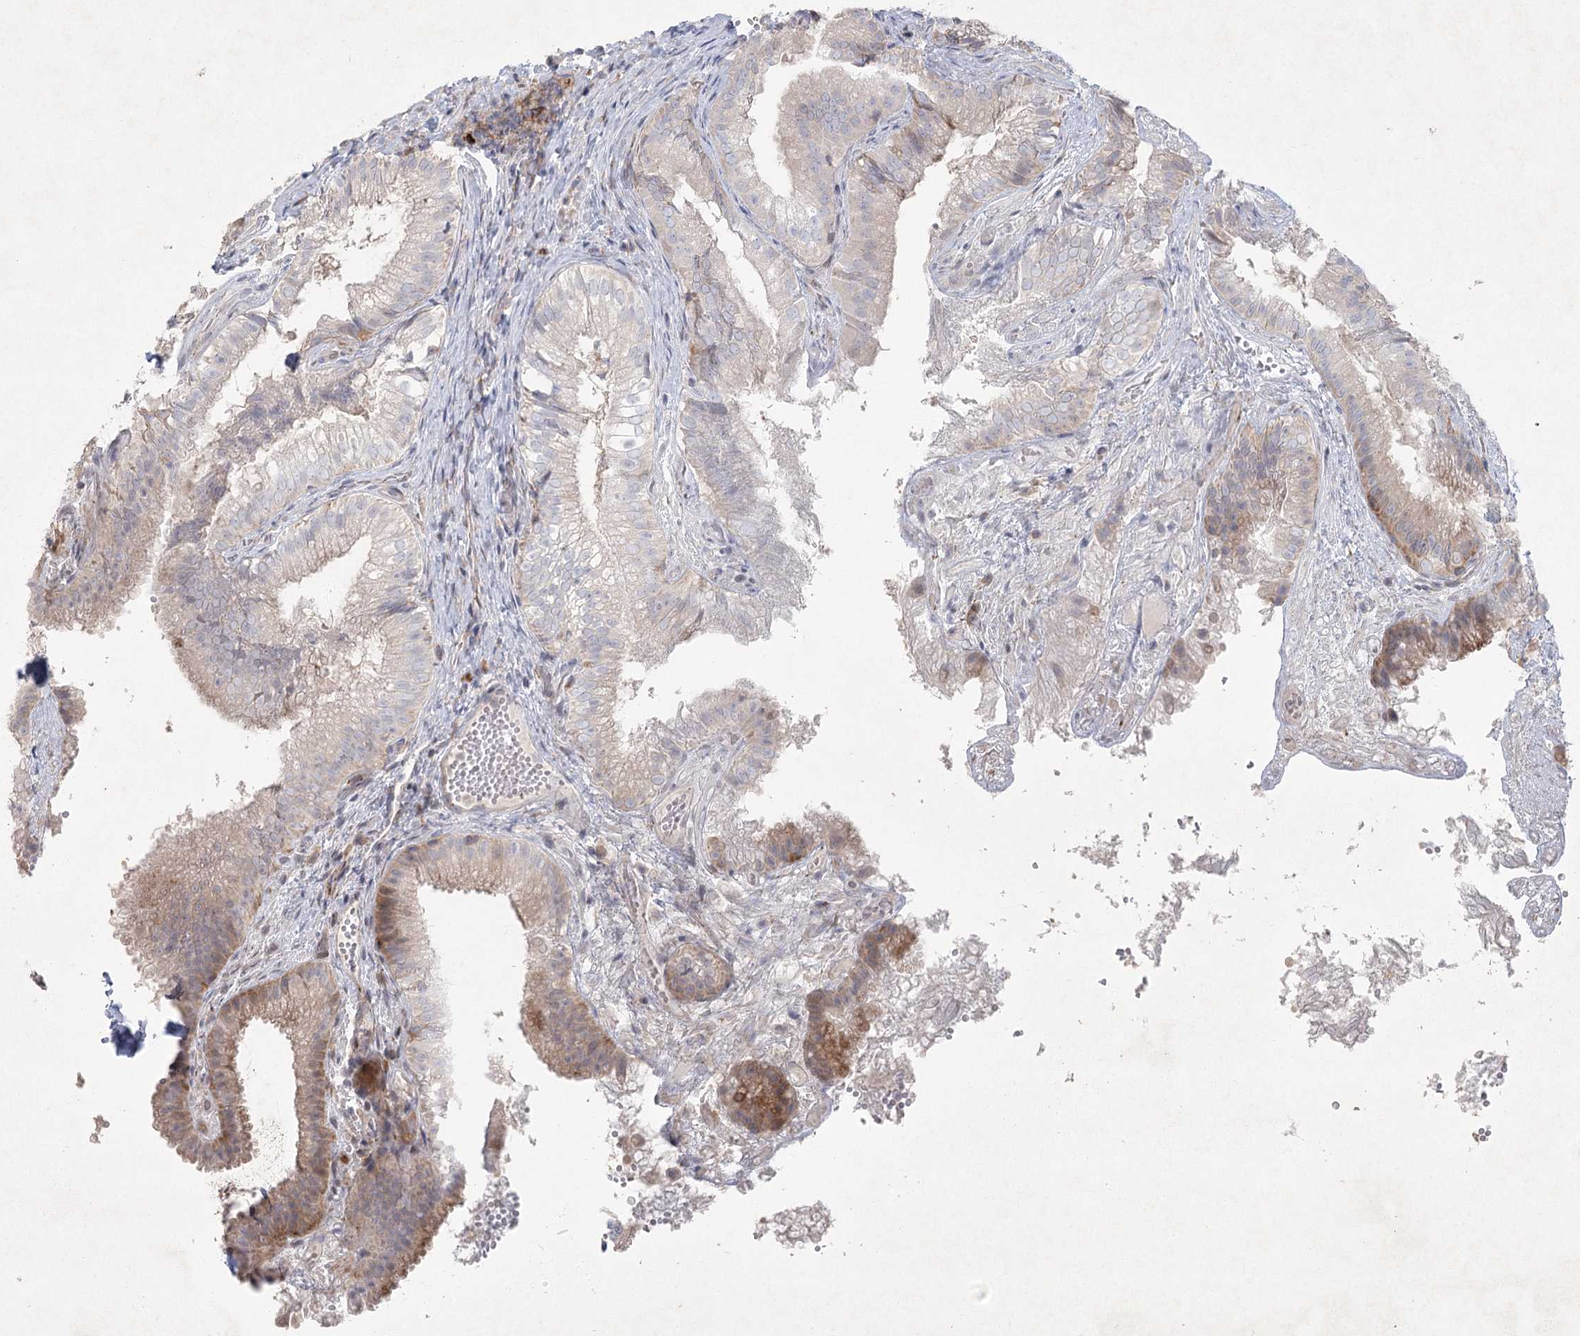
{"staining": {"intensity": "moderate", "quantity": "25%-75%", "location": "cytoplasmic/membranous"}, "tissue": "gallbladder", "cell_type": "Glandular cells", "image_type": "normal", "snomed": [{"axis": "morphology", "description": "Normal tissue, NOS"}, {"axis": "topography", "description": "Gallbladder"}], "caption": "Moderate cytoplasmic/membranous positivity is seen in about 25%-75% of glandular cells in unremarkable gallbladder.", "gene": "FAM110C", "patient": {"sex": "female", "age": 30}}